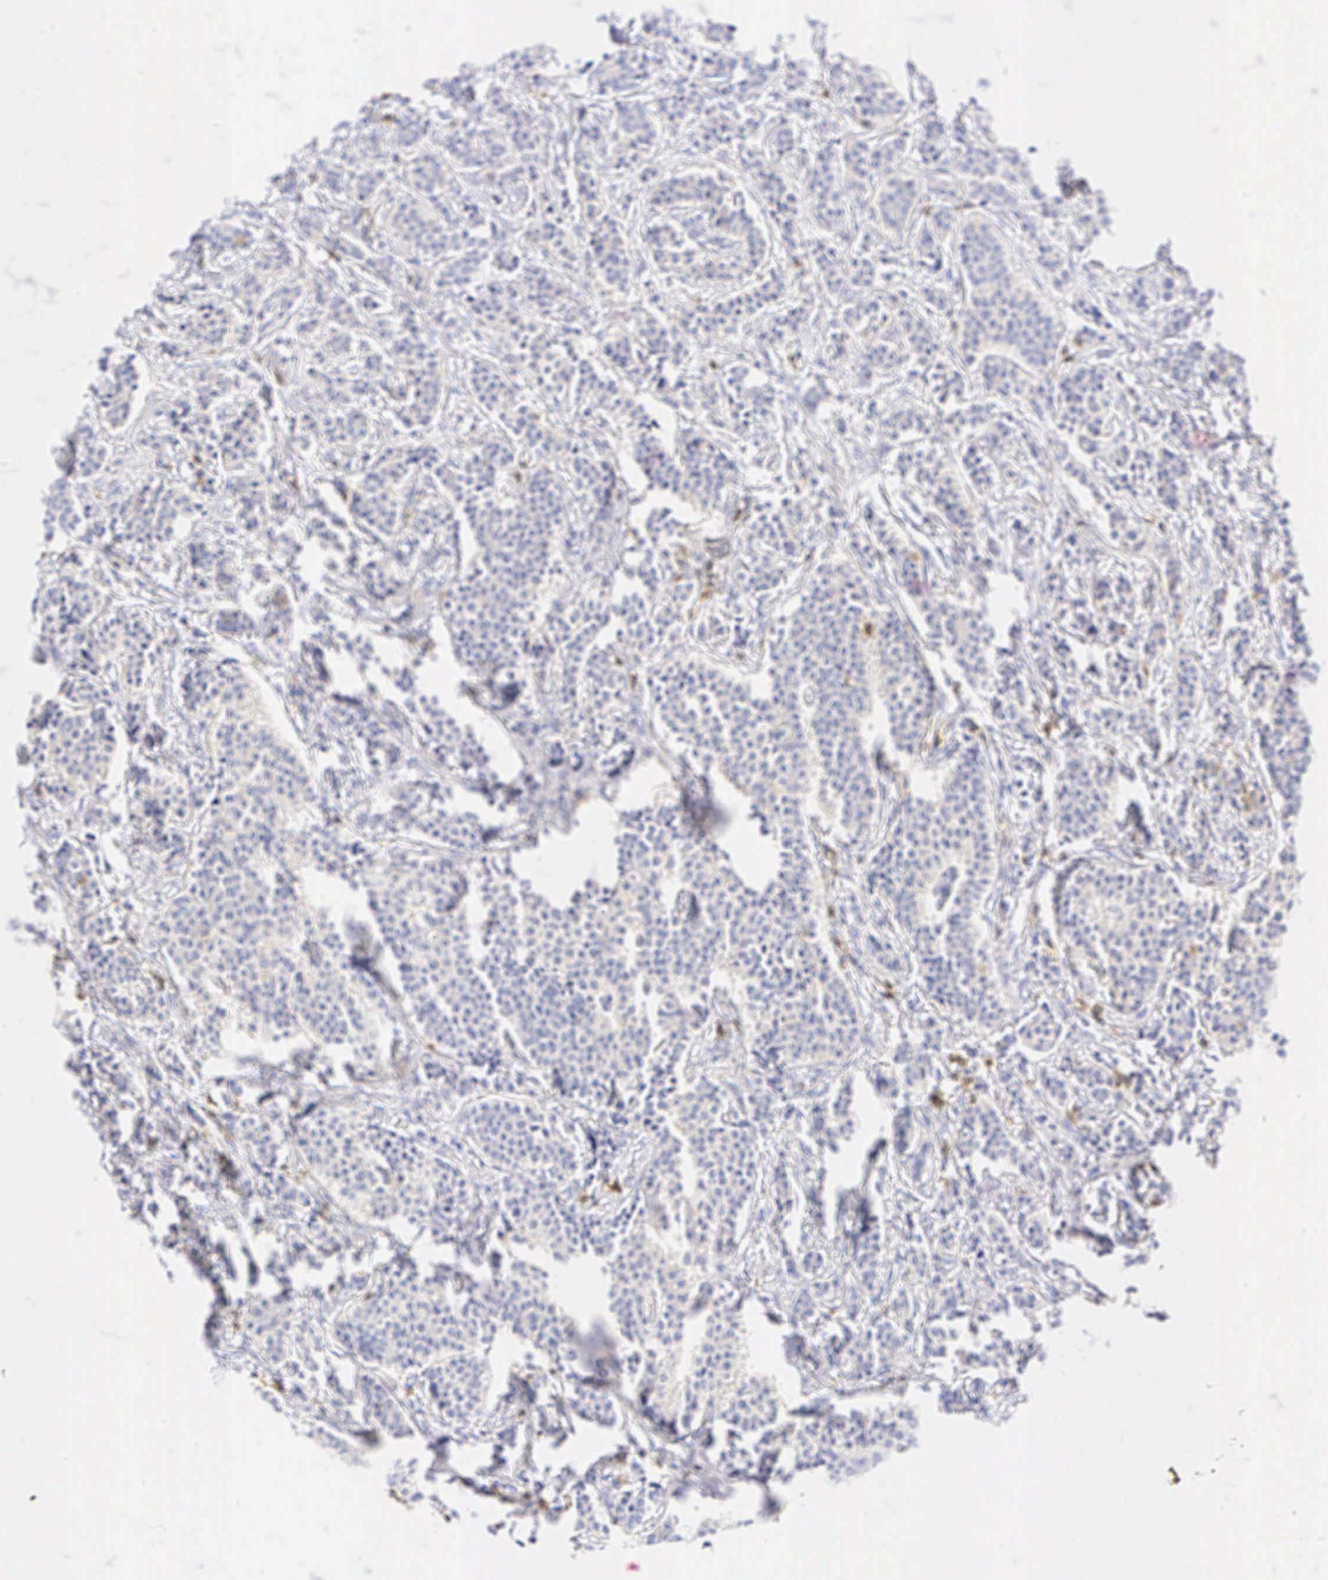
{"staining": {"intensity": "negative", "quantity": "none", "location": "none"}, "tissue": "carcinoid", "cell_type": "Tumor cells", "image_type": "cancer", "snomed": [{"axis": "morphology", "description": "Carcinoid, malignant, NOS"}, {"axis": "topography", "description": "Small intestine"}], "caption": "Immunohistochemistry (IHC) micrograph of neoplastic tissue: carcinoid stained with DAB (3,3'-diaminobenzidine) shows no significant protein expression in tumor cells. (Stains: DAB (3,3'-diaminobenzidine) IHC with hematoxylin counter stain, Microscopy: brightfield microscopy at high magnification).", "gene": "CD3E", "patient": {"sex": "male", "age": 63}}